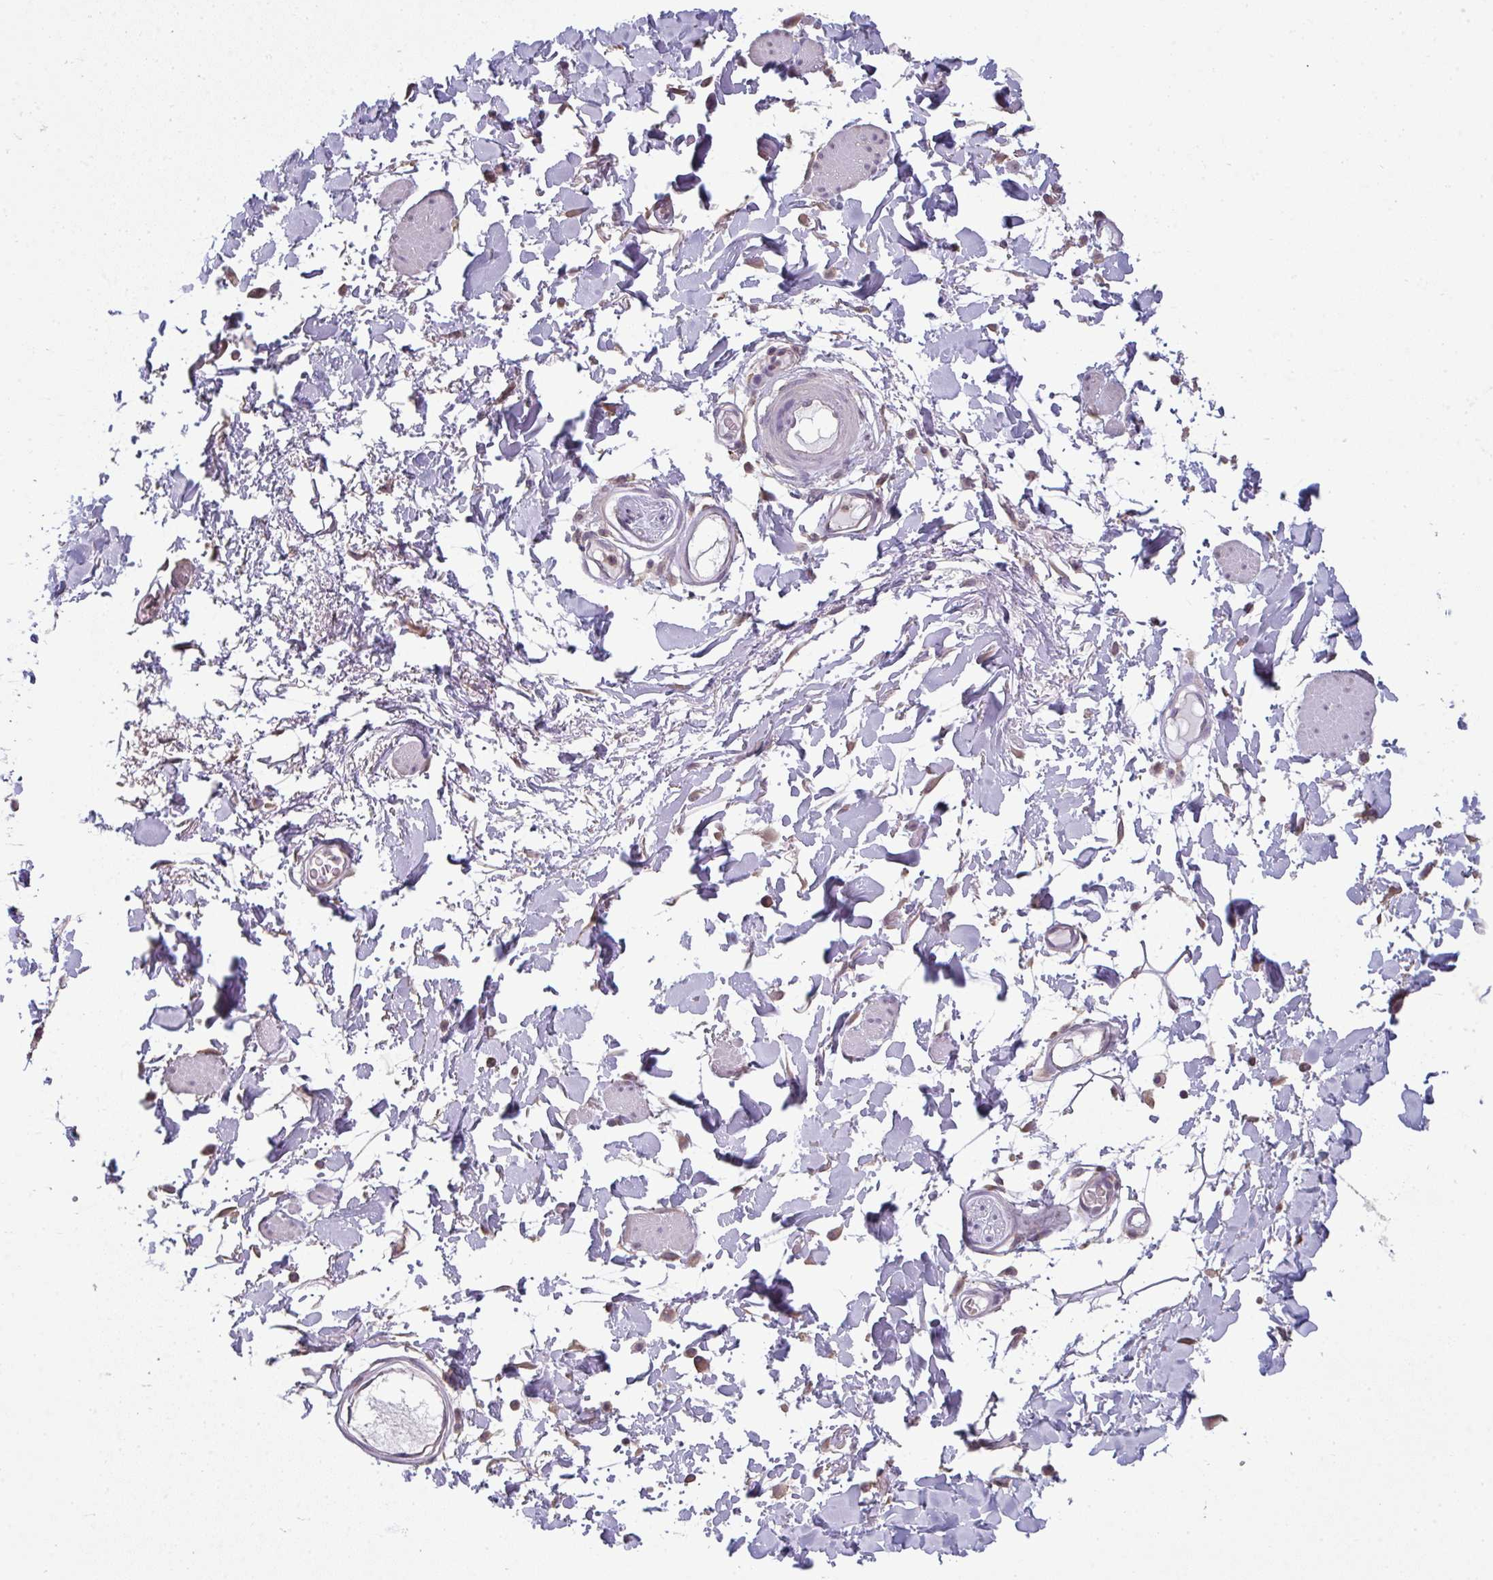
{"staining": {"intensity": "negative", "quantity": "none", "location": "none"}, "tissue": "soft tissue", "cell_type": "Fibroblasts", "image_type": "normal", "snomed": [{"axis": "morphology", "description": "Normal tissue, NOS"}, {"axis": "topography", "description": "Vulva"}, {"axis": "topography", "description": "Peripheral nerve tissue"}], "caption": "The IHC histopathology image has no significant staining in fibroblasts of soft tissue.", "gene": "CXCR1", "patient": {"sex": "female", "age": 68}}